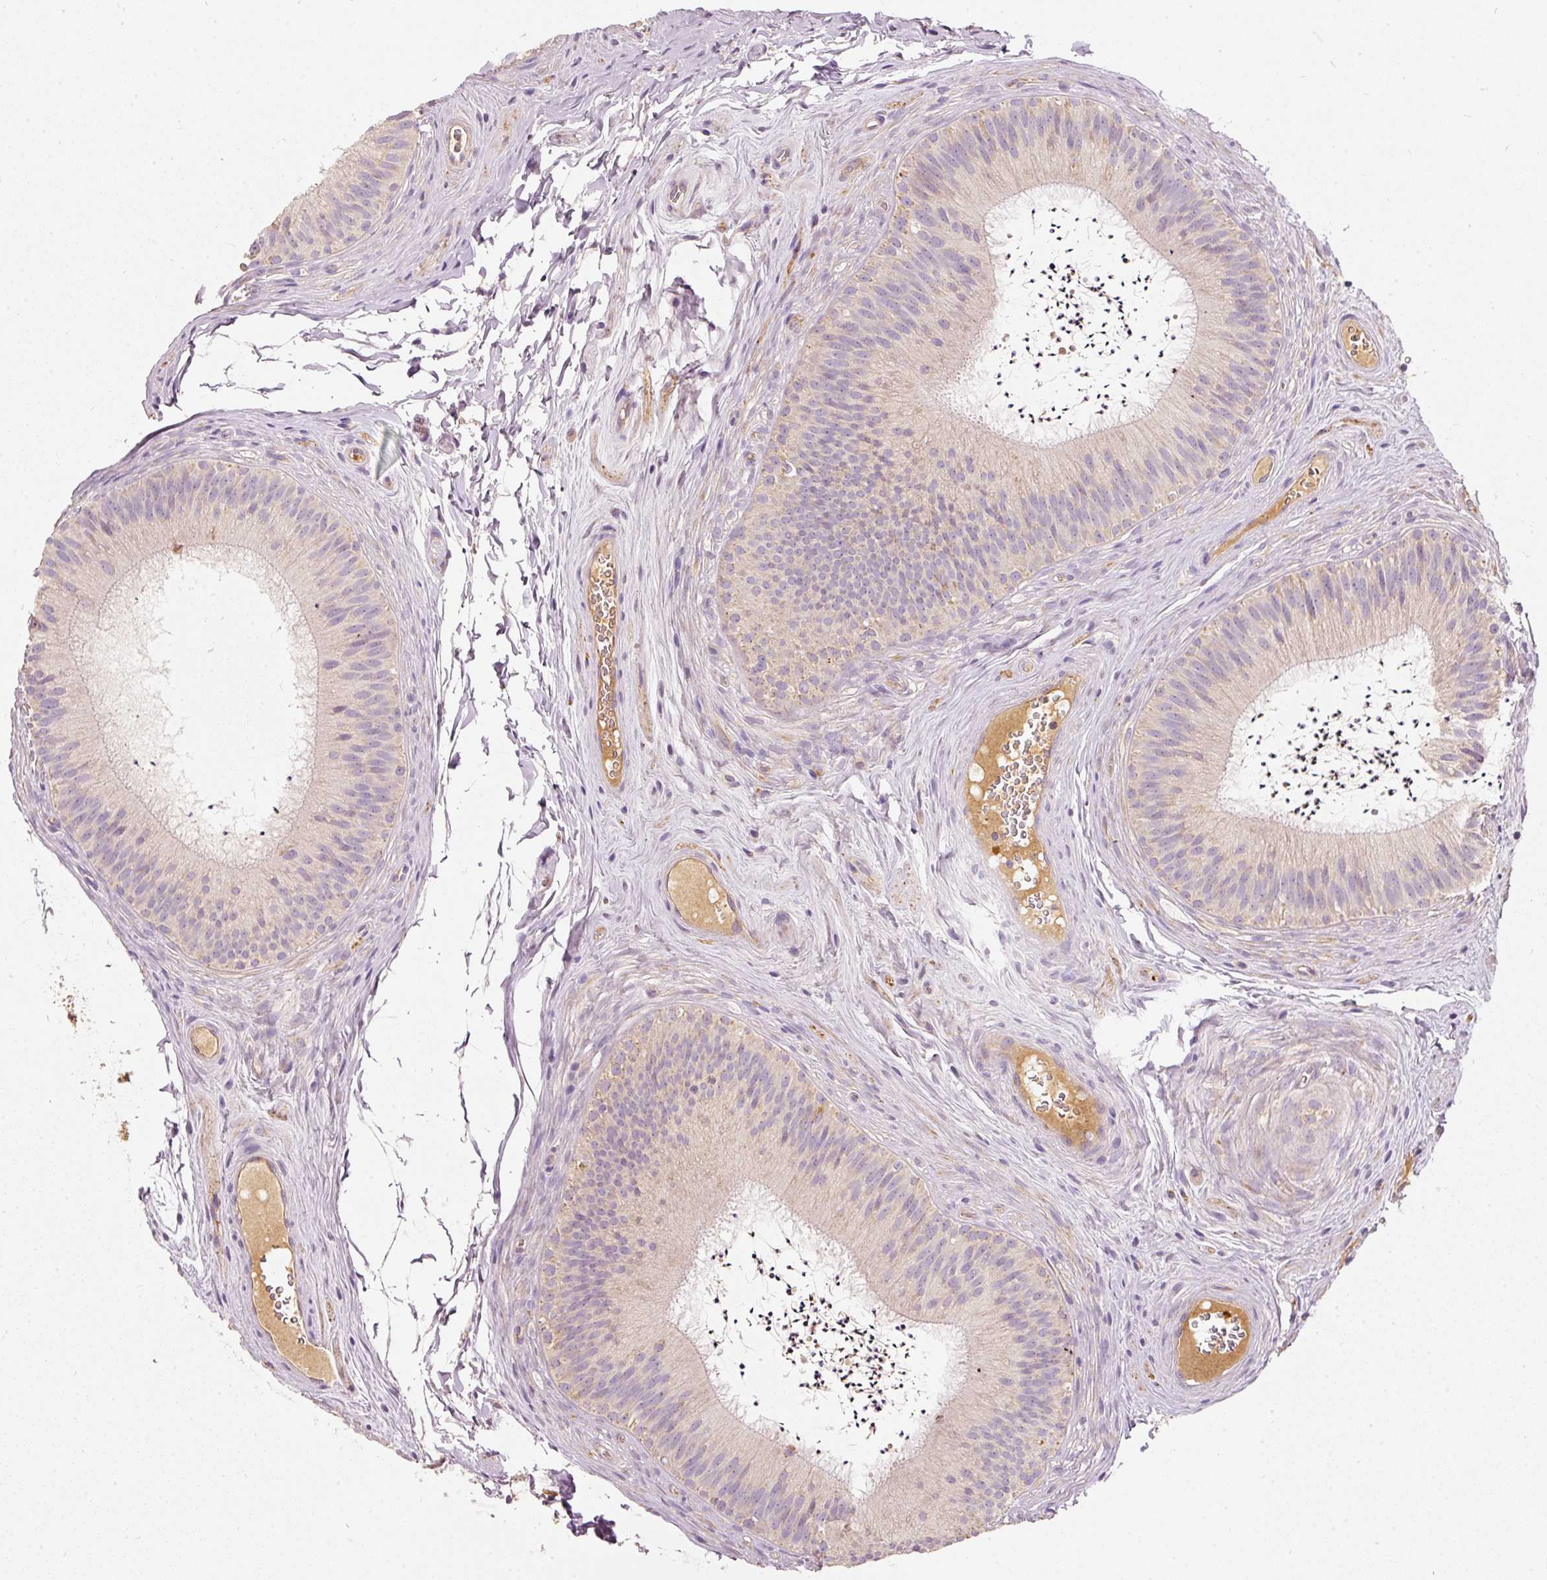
{"staining": {"intensity": "moderate", "quantity": "25%-75%", "location": "cytoplasmic/membranous"}, "tissue": "epididymis", "cell_type": "Glandular cells", "image_type": "normal", "snomed": [{"axis": "morphology", "description": "Normal tissue, NOS"}, {"axis": "topography", "description": "Epididymis"}], "caption": "Epididymis stained with DAB (3,3'-diaminobenzidine) IHC displays medium levels of moderate cytoplasmic/membranous expression in approximately 25%-75% of glandular cells.", "gene": "PSENEN", "patient": {"sex": "male", "age": 24}}